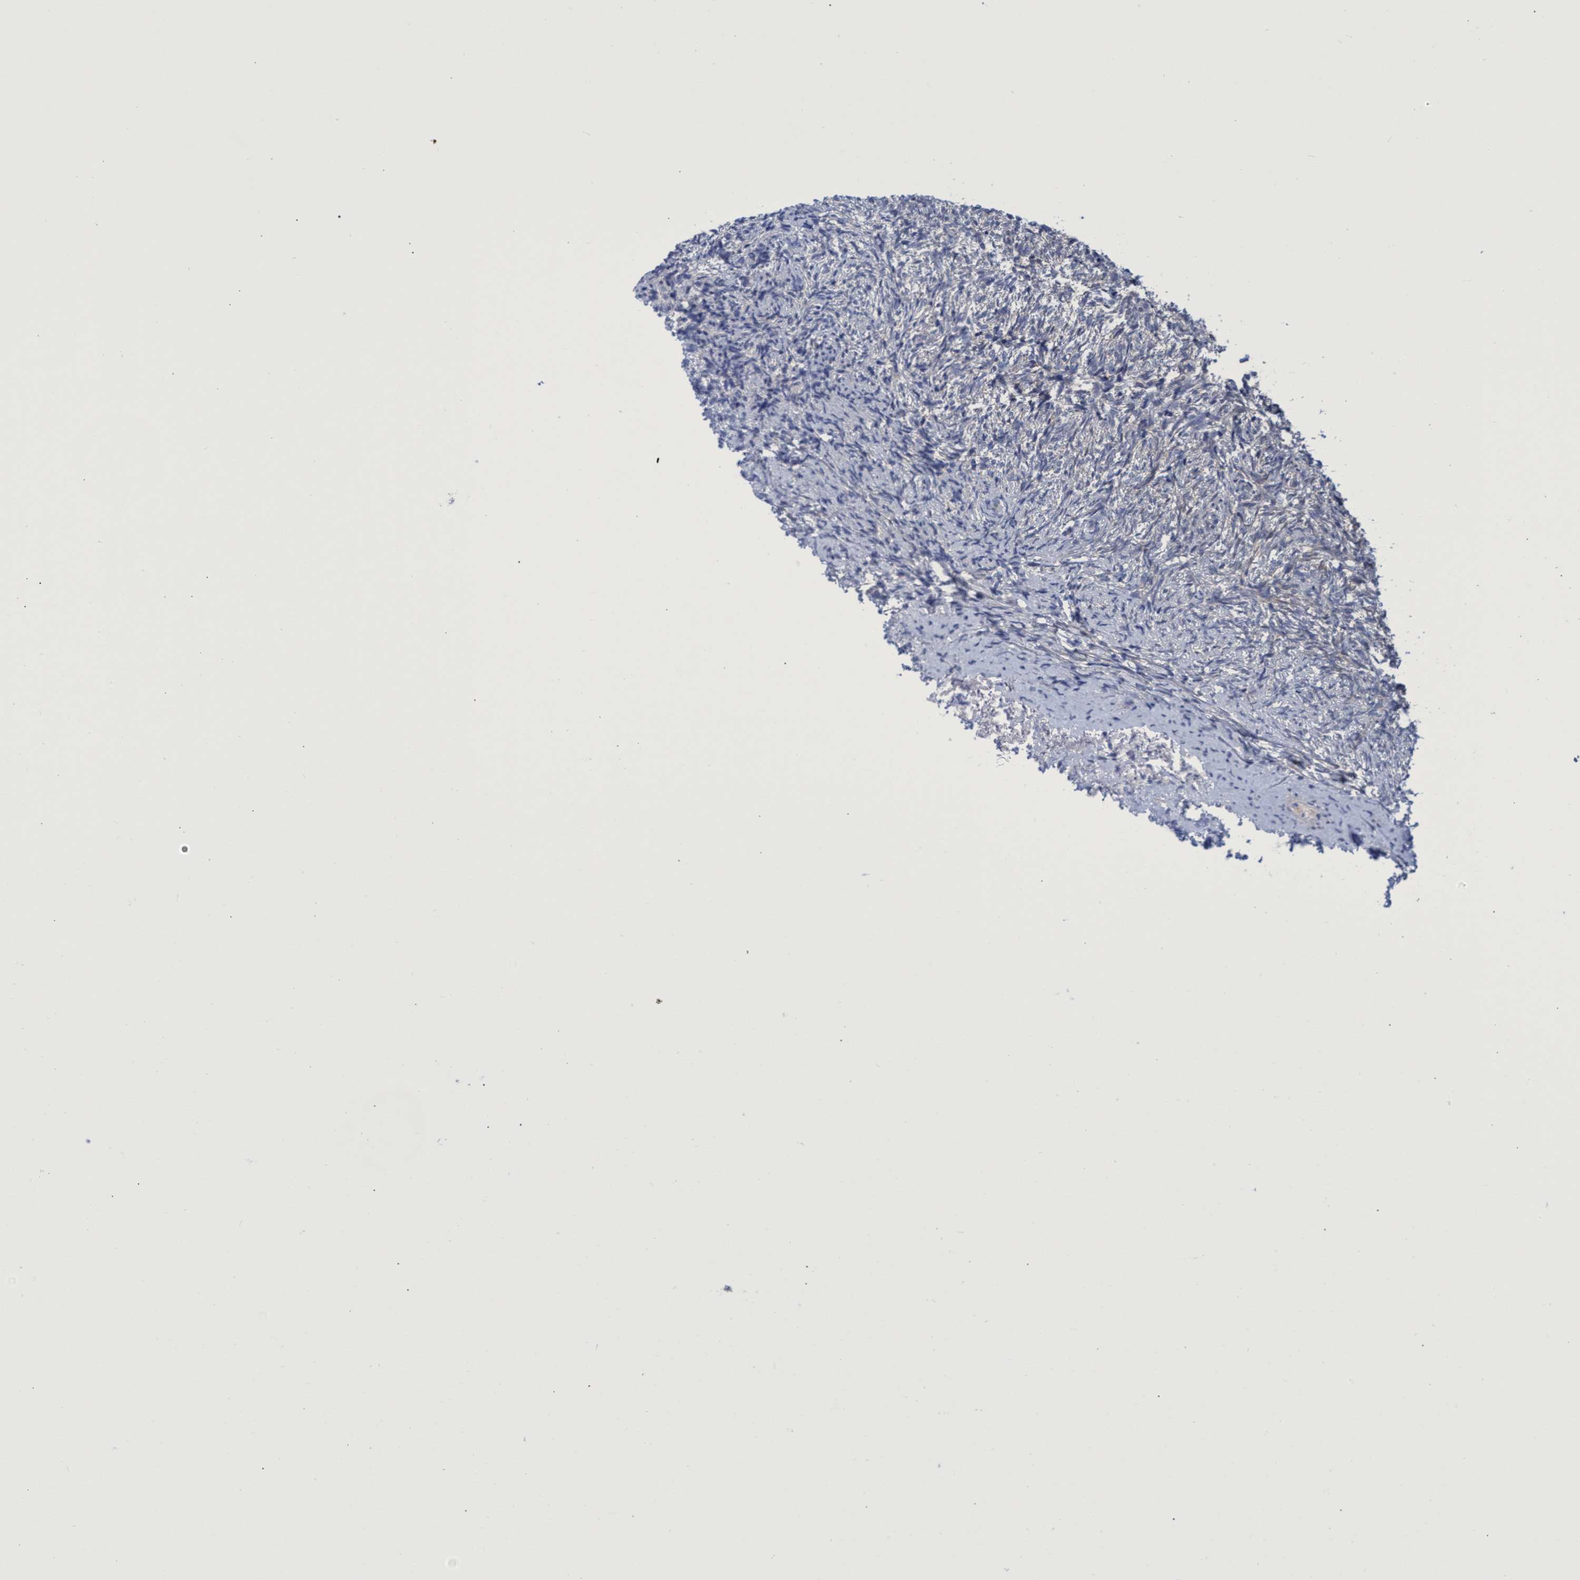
{"staining": {"intensity": "negative", "quantity": "none", "location": "none"}, "tissue": "ovary", "cell_type": "Ovarian stroma cells", "image_type": "normal", "snomed": [{"axis": "morphology", "description": "Normal tissue, NOS"}, {"axis": "topography", "description": "Ovary"}], "caption": "Benign ovary was stained to show a protein in brown. There is no significant expression in ovarian stroma cells. (DAB IHC visualized using brightfield microscopy, high magnification).", "gene": "PNPO", "patient": {"sex": "female", "age": 41}}